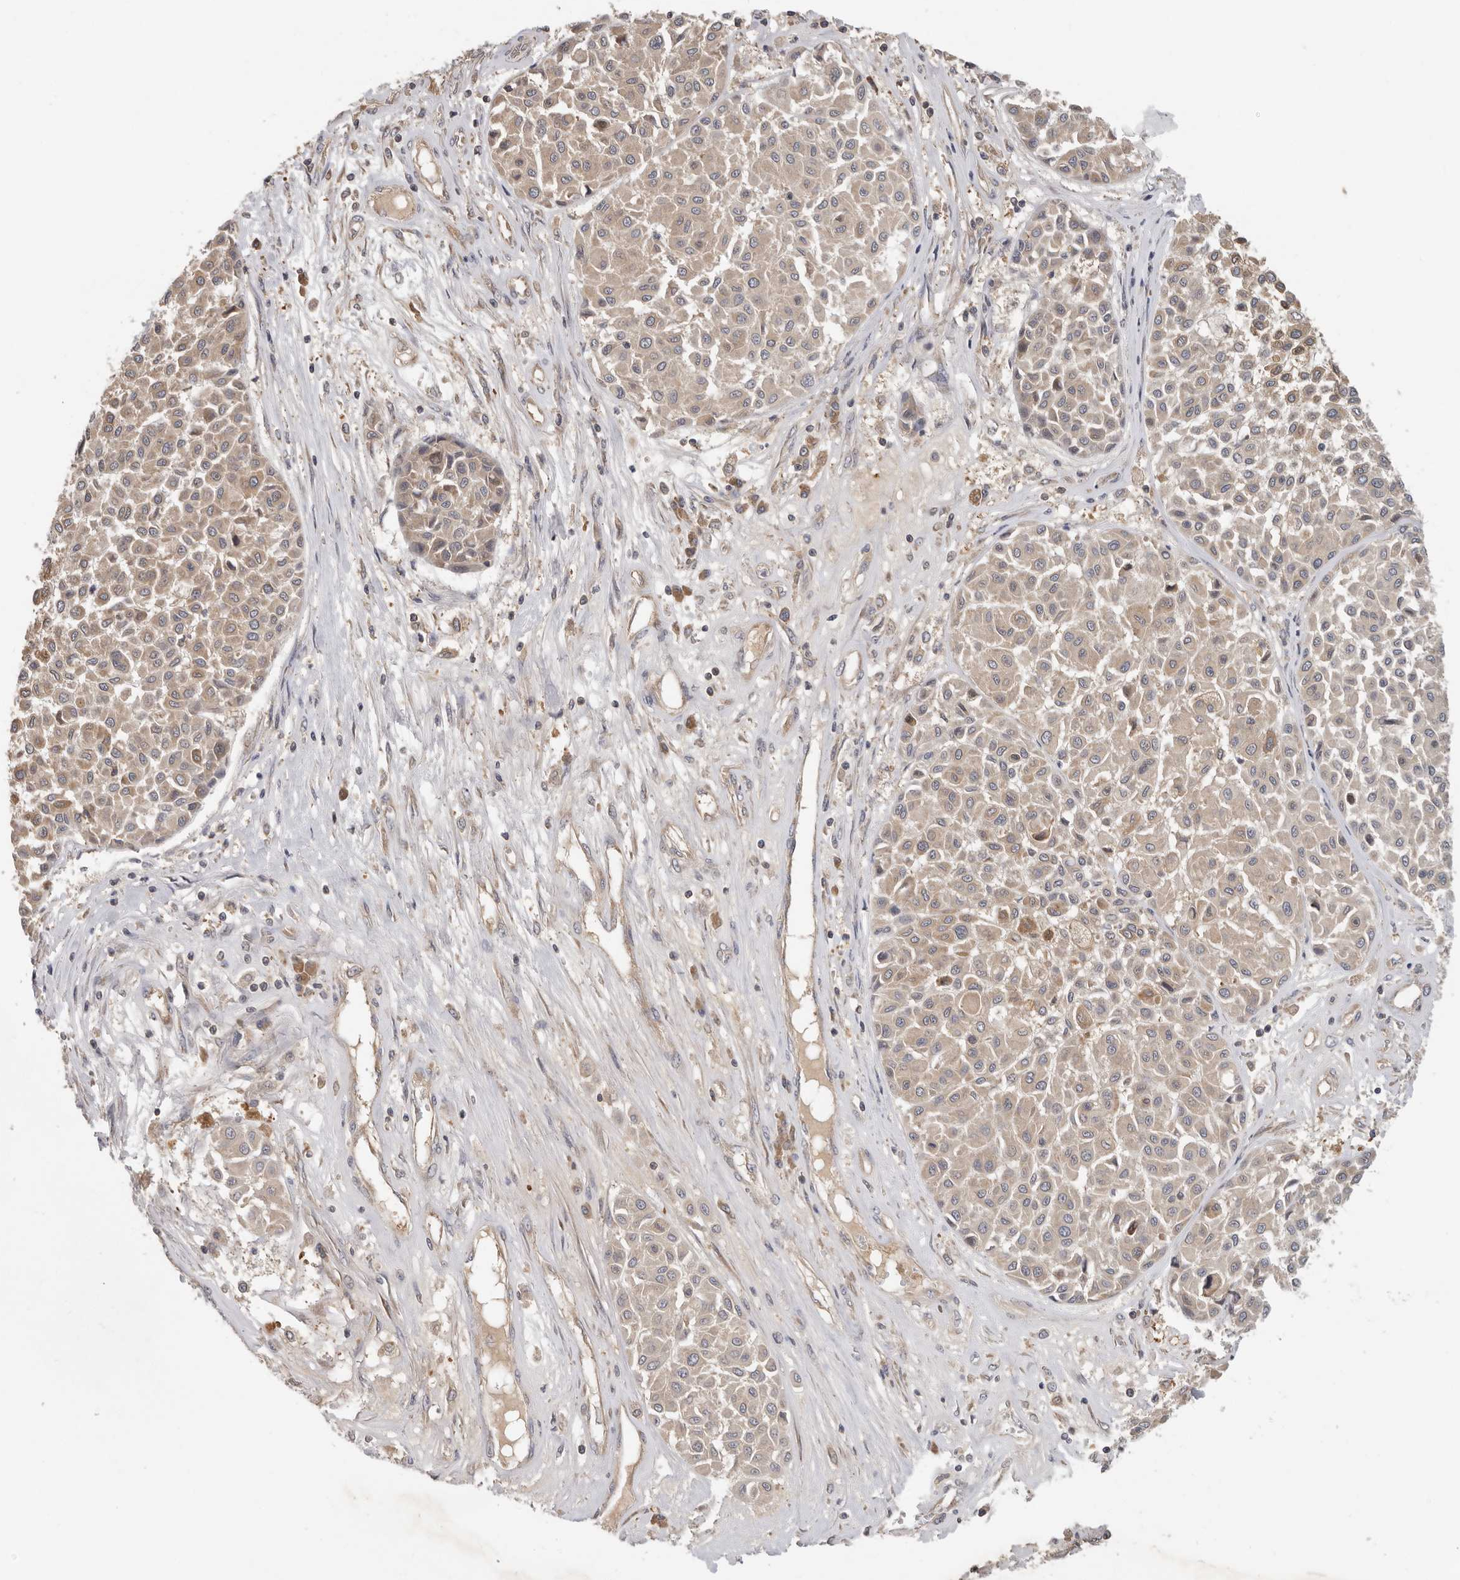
{"staining": {"intensity": "weak", "quantity": ">75%", "location": "cytoplasmic/membranous"}, "tissue": "melanoma", "cell_type": "Tumor cells", "image_type": "cancer", "snomed": [{"axis": "morphology", "description": "Malignant melanoma, Metastatic site"}, {"axis": "topography", "description": "Soft tissue"}], "caption": "Immunohistochemistry (IHC) histopathology image of neoplastic tissue: melanoma stained using IHC demonstrates low levels of weak protein expression localized specifically in the cytoplasmic/membranous of tumor cells, appearing as a cytoplasmic/membranous brown color.", "gene": "PPP1R42", "patient": {"sex": "male", "age": 41}}